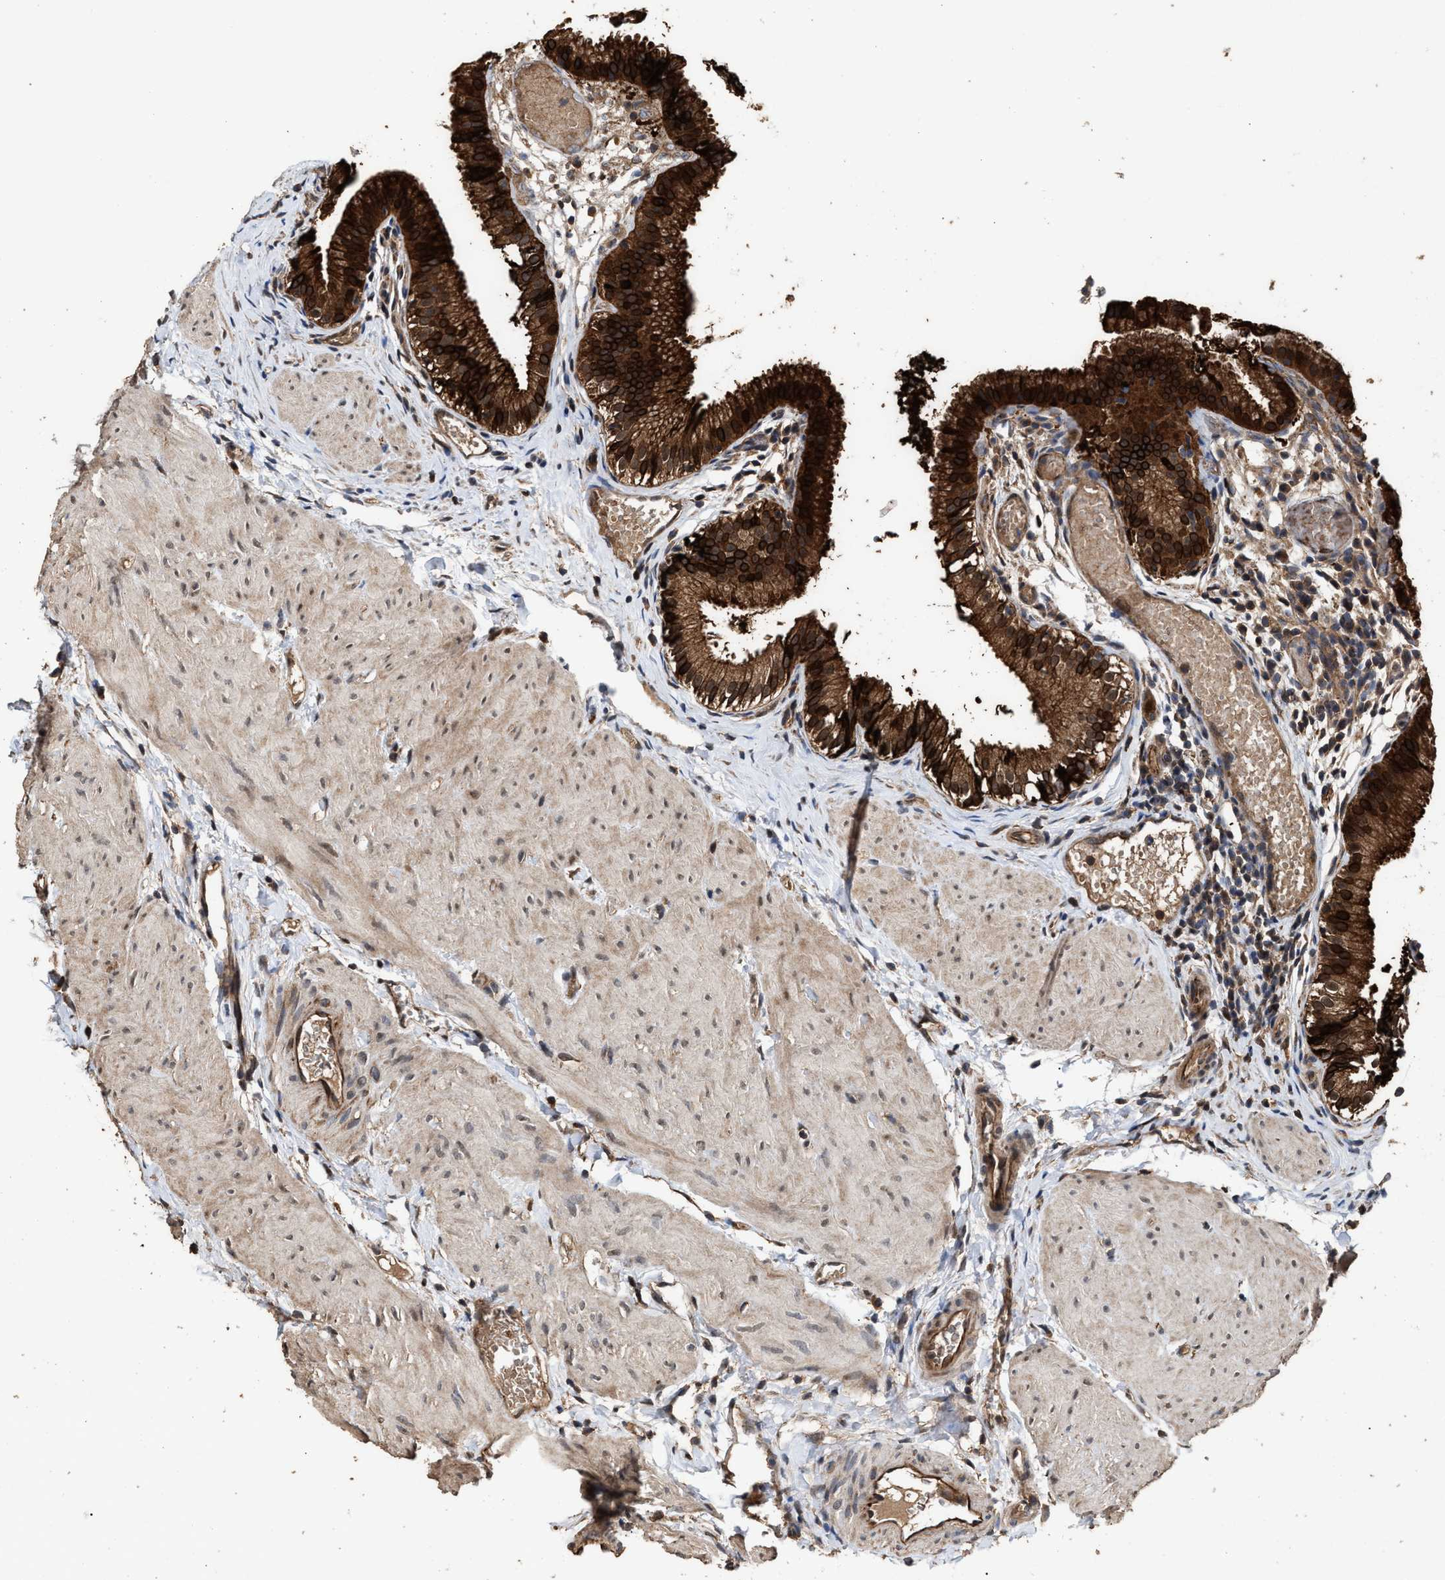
{"staining": {"intensity": "strong", "quantity": ">75%", "location": "cytoplasmic/membranous,nuclear"}, "tissue": "gallbladder", "cell_type": "Glandular cells", "image_type": "normal", "snomed": [{"axis": "morphology", "description": "Normal tissue, NOS"}, {"axis": "topography", "description": "Gallbladder"}], "caption": "IHC image of normal gallbladder: human gallbladder stained using immunohistochemistry (IHC) reveals high levels of strong protein expression localized specifically in the cytoplasmic/membranous,nuclear of glandular cells, appearing as a cytoplasmic/membranous,nuclear brown color.", "gene": "ZNHIT6", "patient": {"sex": "female", "age": 26}}